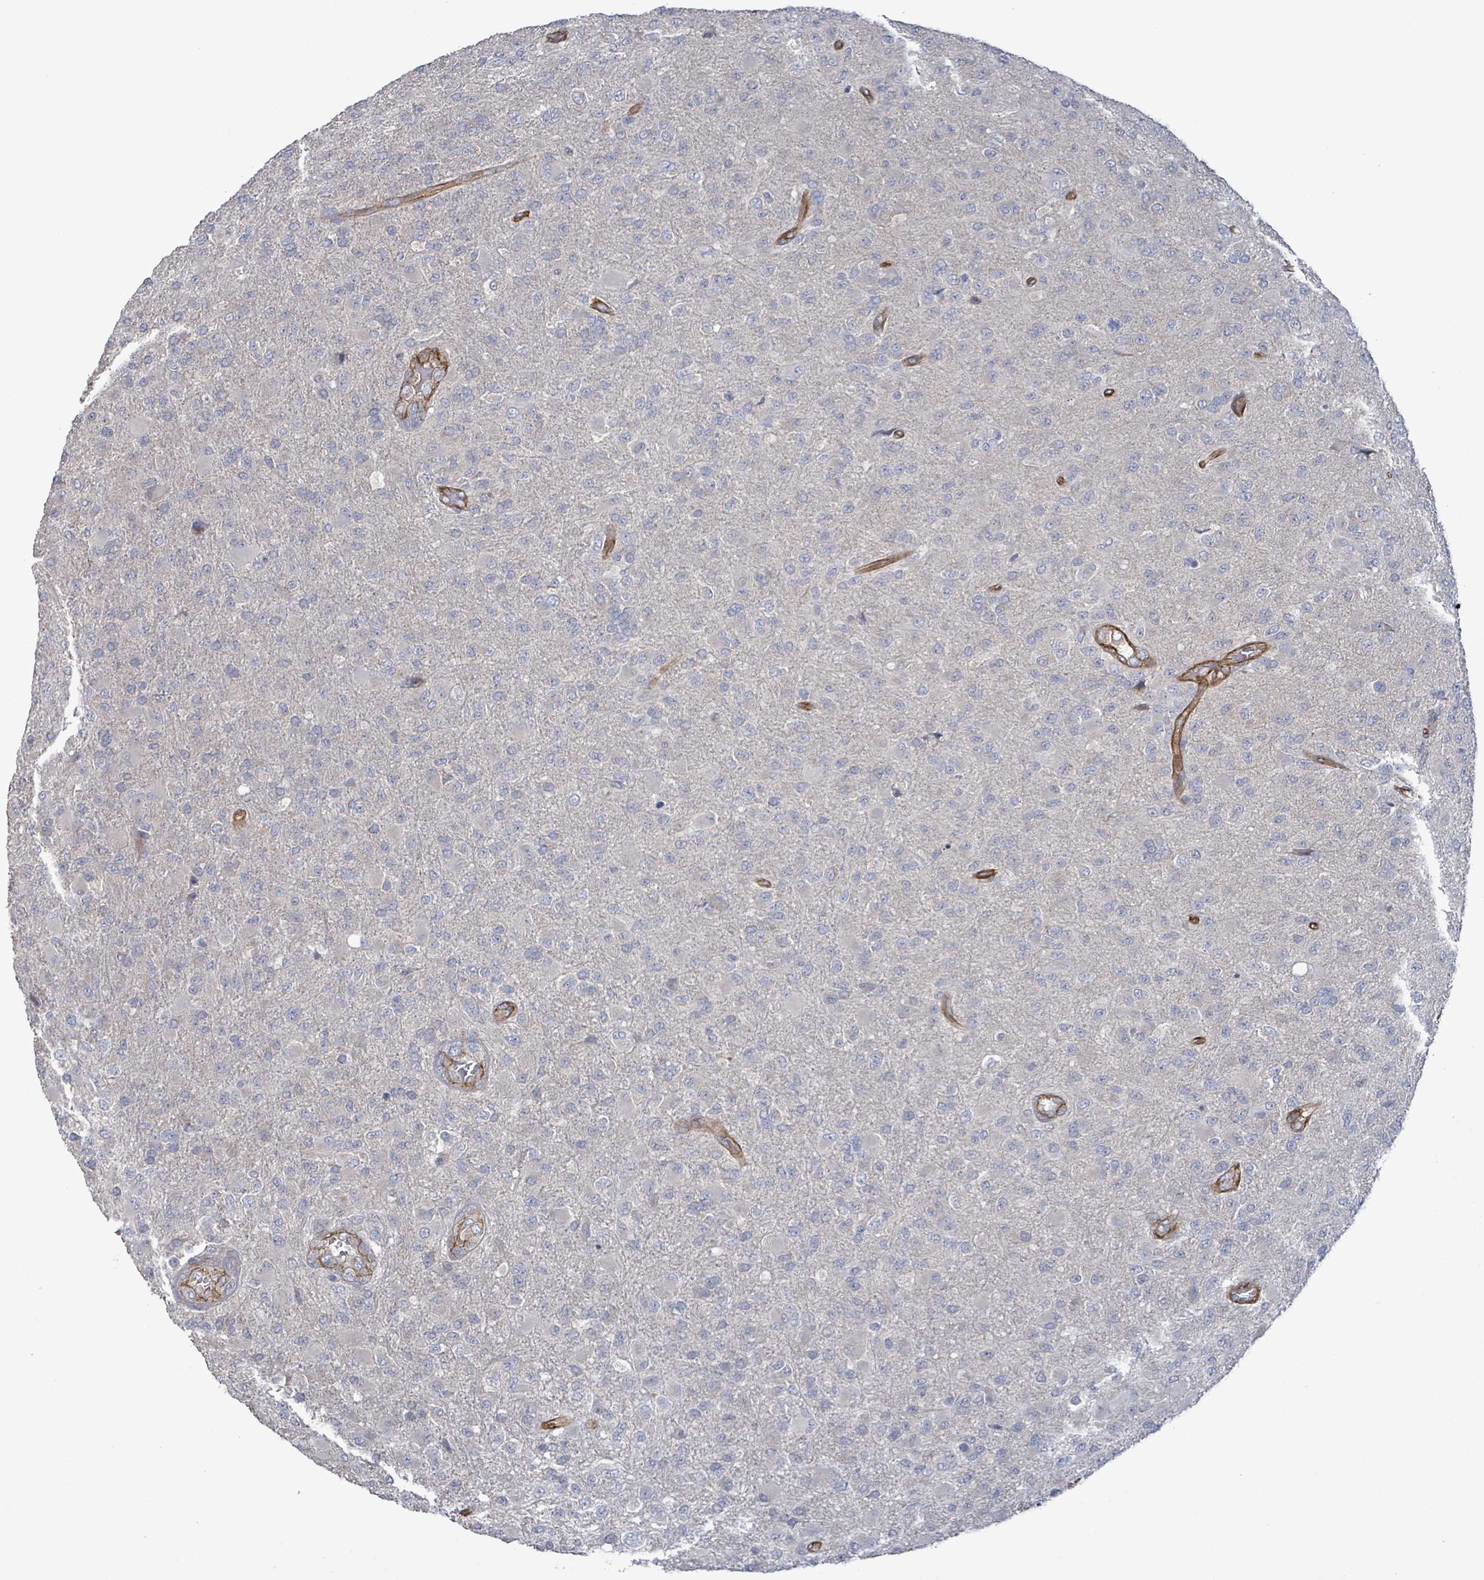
{"staining": {"intensity": "negative", "quantity": "none", "location": "none"}, "tissue": "glioma", "cell_type": "Tumor cells", "image_type": "cancer", "snomed": [{"axis": "morphology", "description": "Glioma, malignant, Low grade"}, {"axis": "topography", "description": "Brain"}], "caption": "Image shows no protein expression in tumor cells of malignant low-grade glioma tissue.", "gene": "KANK3", "patient": {"sex": "male", "age": 65}}